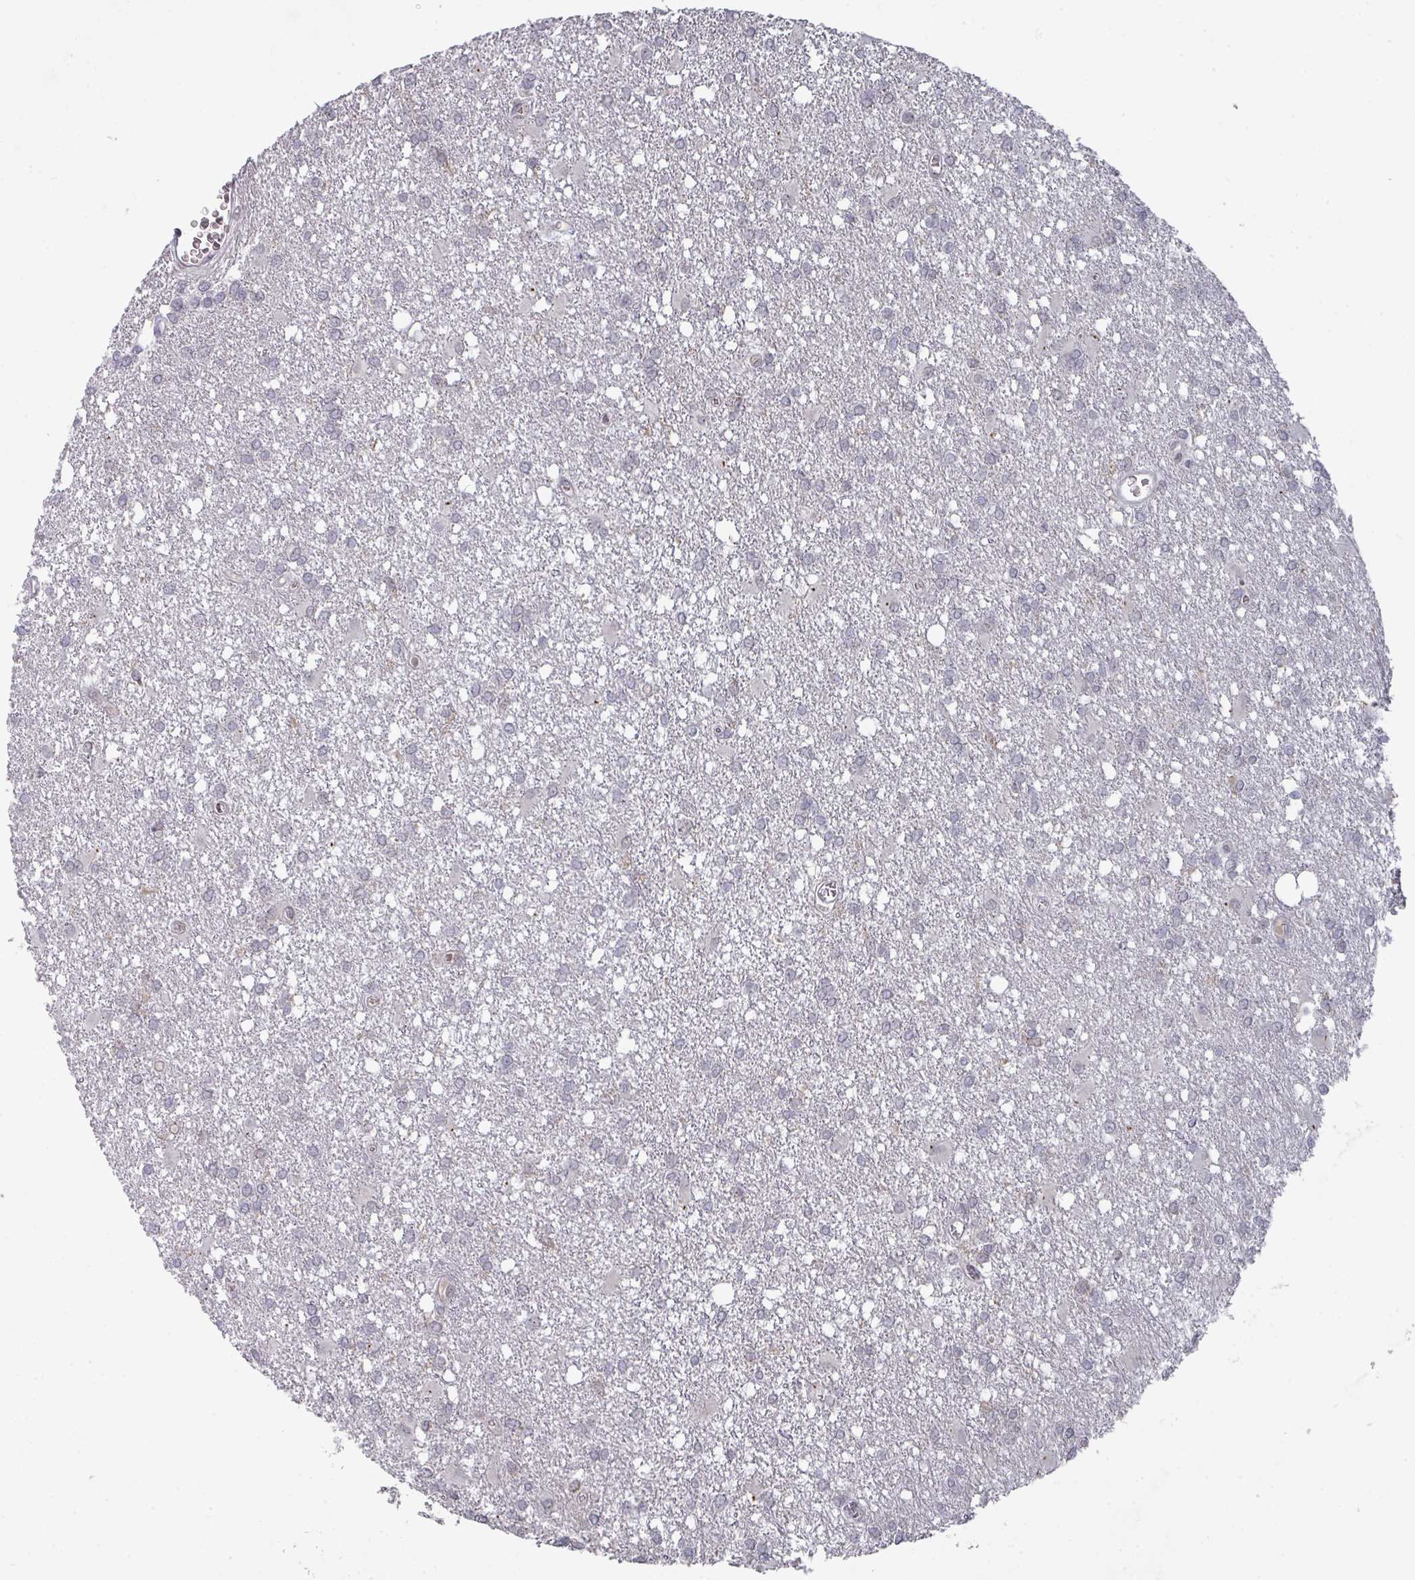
{"staining": {"intensity": "negative", "quantity": "none", "location": "none"}, "tissue": "glioma", "cell_type": "Tumor cells", "image_type": "cancer", "snomed": [{"axis": "morphology", "description": "Glioma, malignant, High grade"}, {"axis": "topography", "description": "Brain"}], "caption": "IHC image of glioma stained for a protein (brown), which reveals no positivity in tumor cells.", "gene": "RASAL3", "patient": {"sex": "male", "age": 48}}